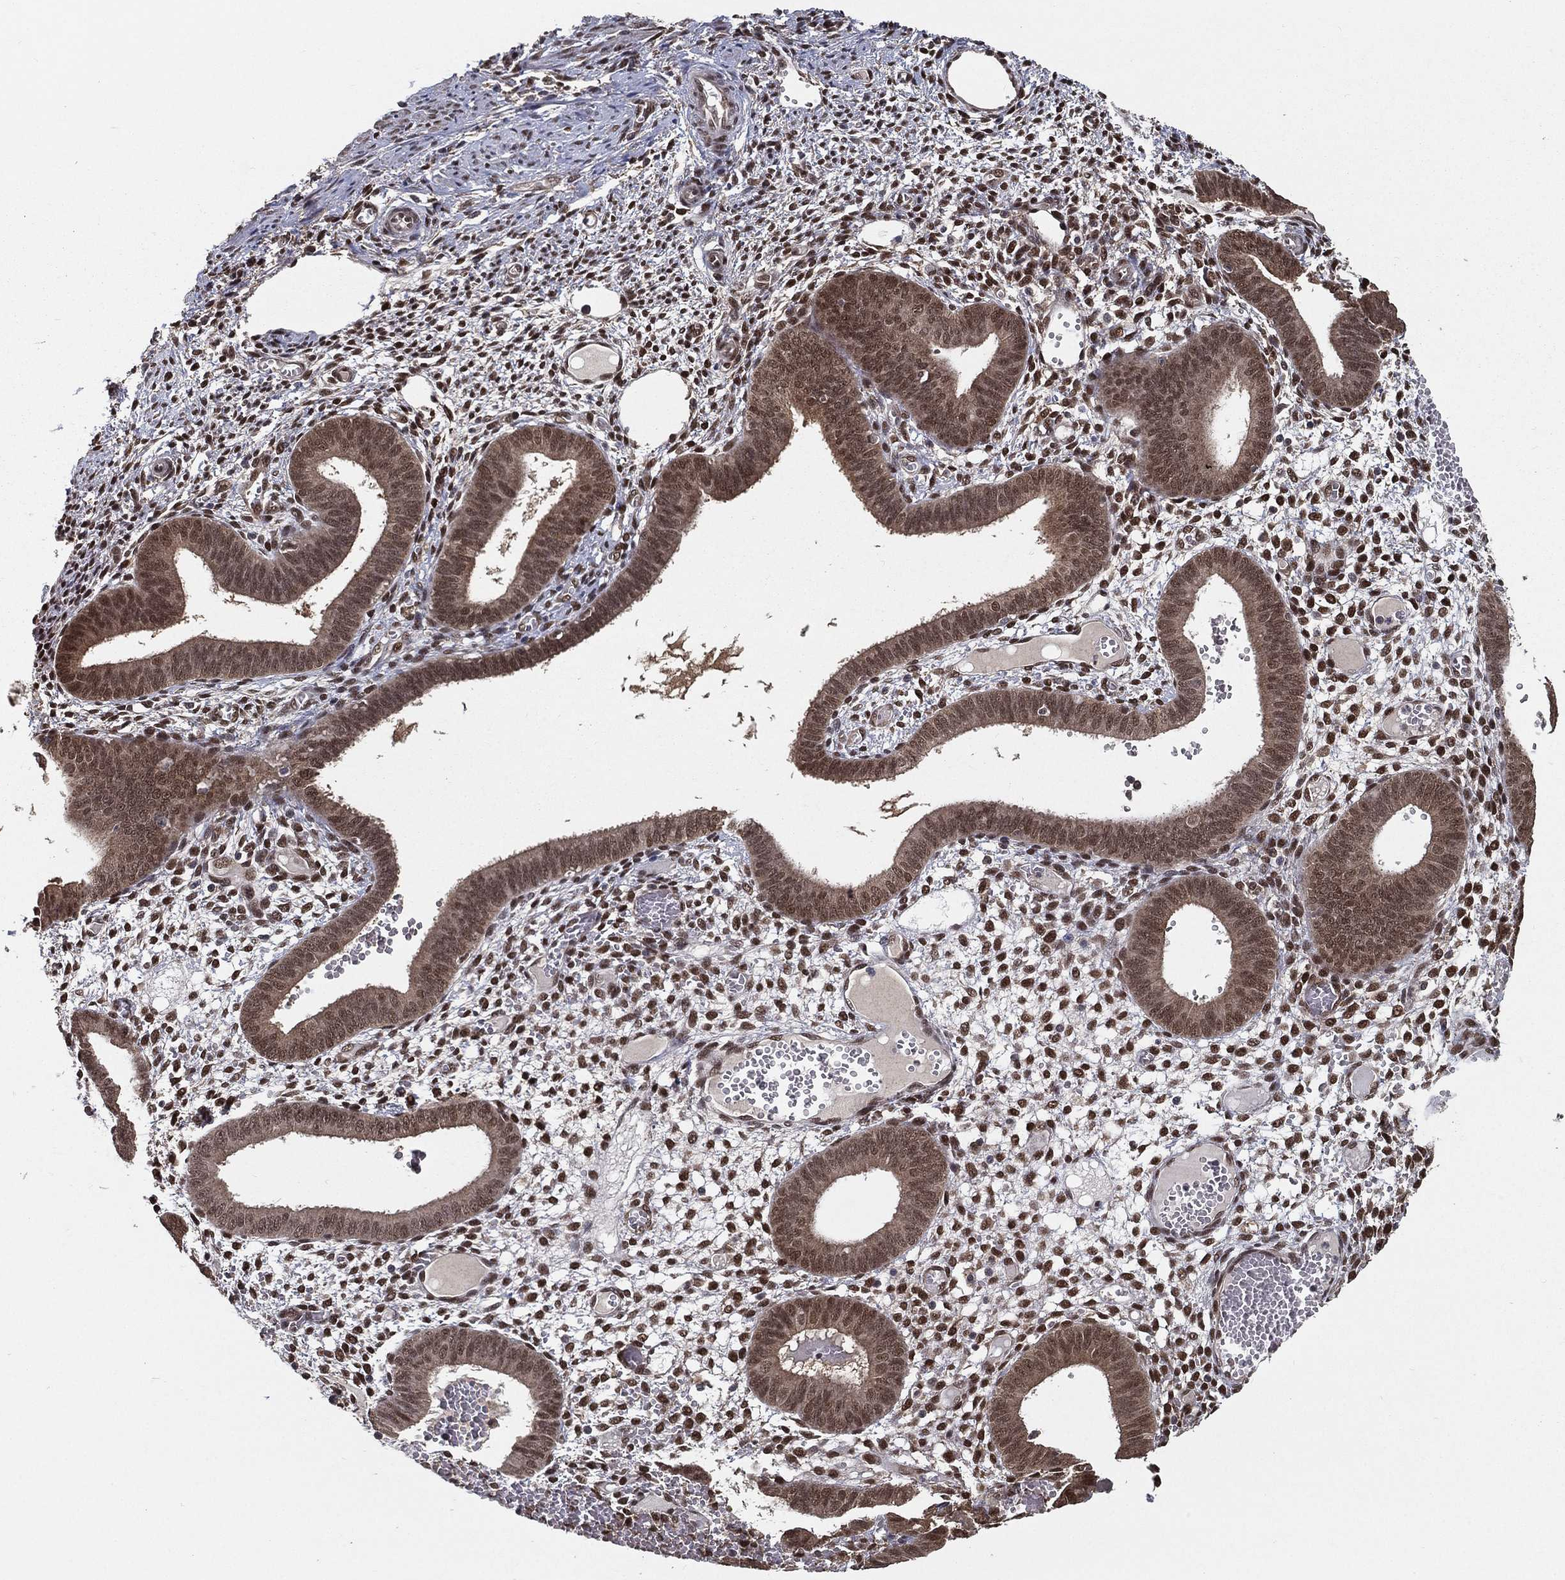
{"staining": {"intensity": "strong", "quantity": ">75%", "location": "nuclear"}, "tissue": "endometrium", "cell_type": "Cells in endometrial stroma", "image_type": "normal", "snomed": [{"axis": "morphology", "description": "Normal tissue, NOS"}, {"axis": "topography", "description": "Endometrium"}], "caption": "Protein staining of benign endometrium shows strong nuclear positivity in approximately >75% of cells in endometrial stroma.", "gene": "CARM1", "patient": {"sex": "female", "age": 42}}